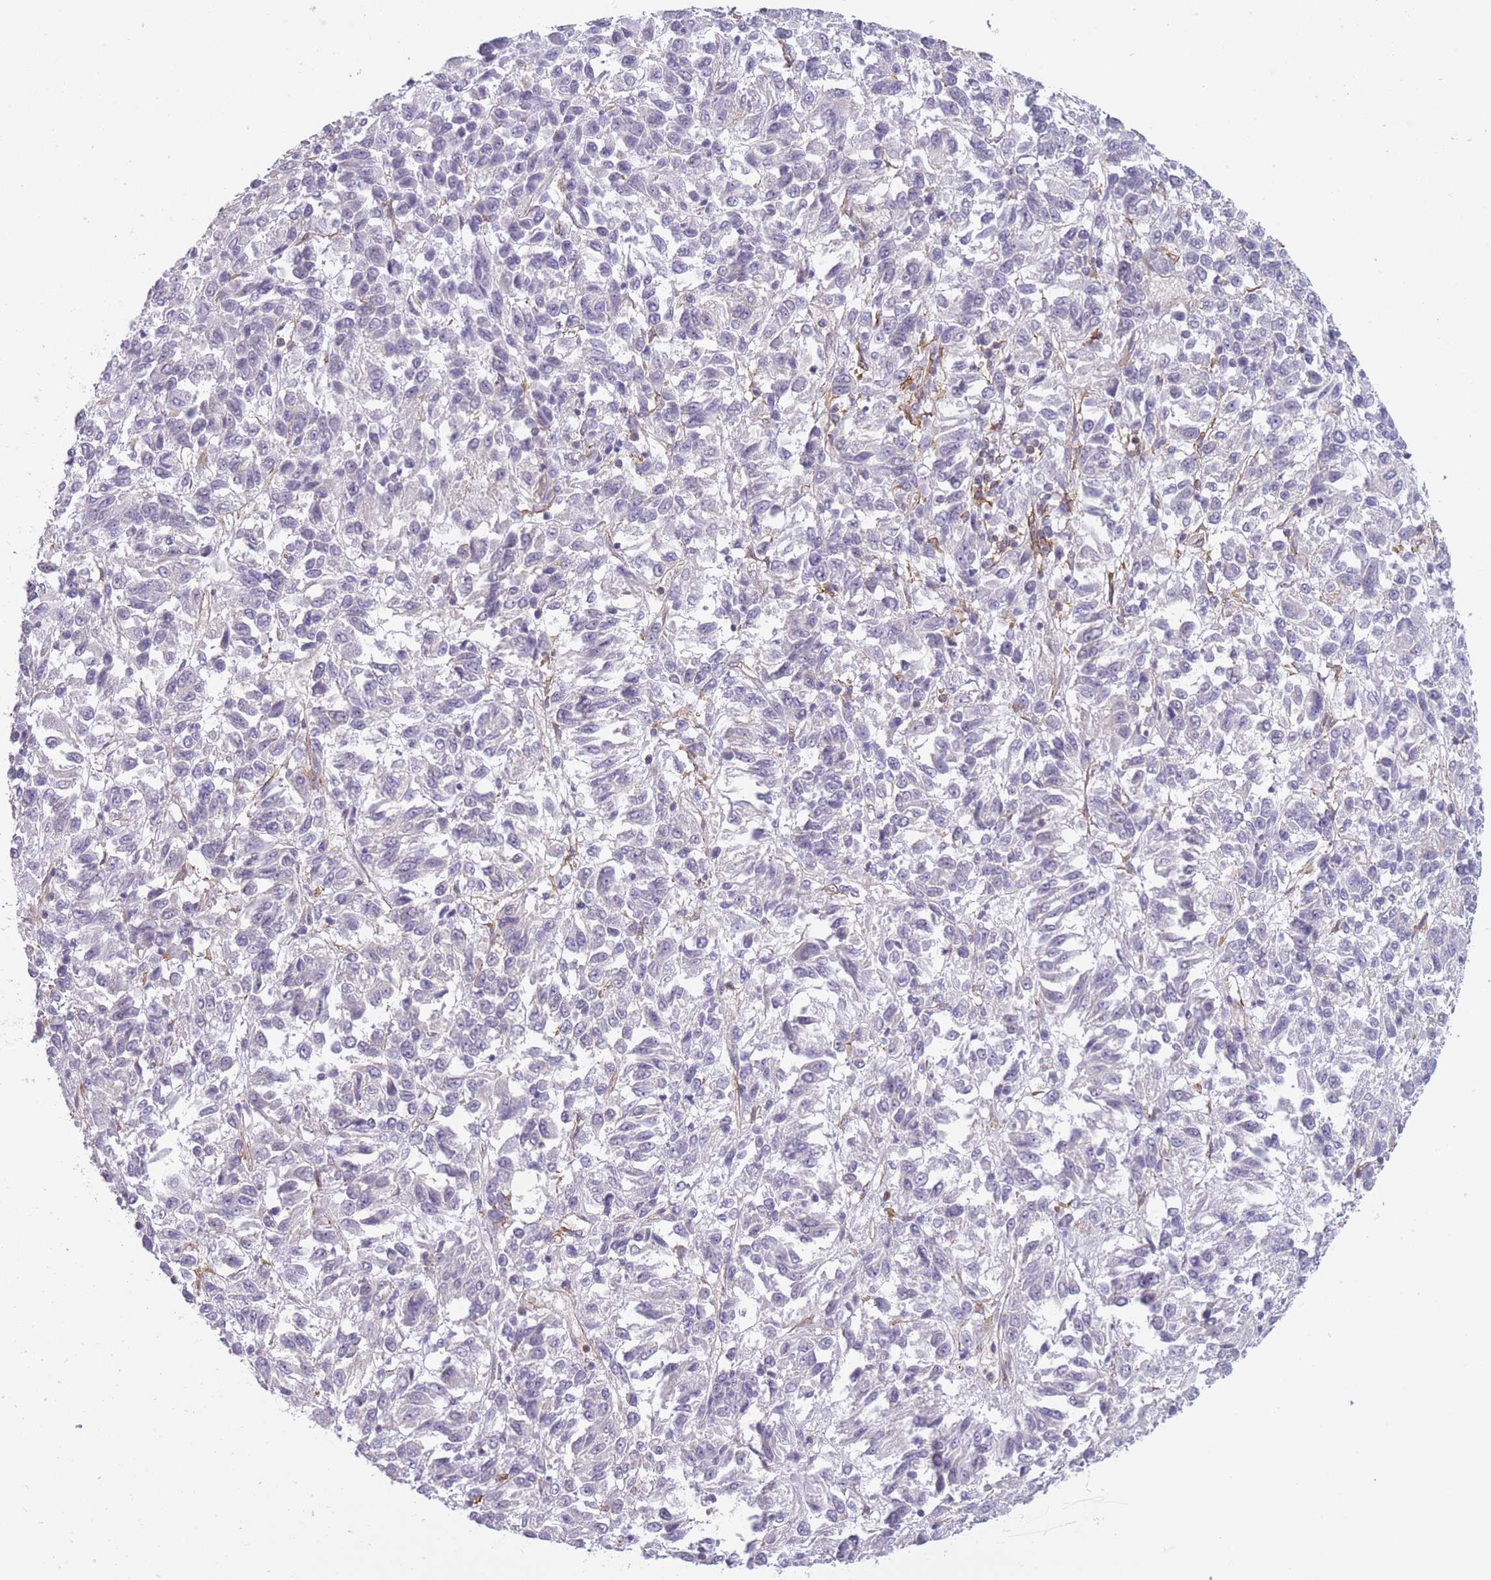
{"staining": {"intensity": "negative", "quantity": "none", "location": "none"}, "tissue": "melanoma", "cell_type": "Tumor cells", "image_type": "cancer", "snomed": [{"axis": "morphology", "description": "Malignant melanoma, Metastatic site"}, {"axis": "topography", "description": "Lung"}], "caption": "Immunohistochemistry micrograph of human melanoma stained for a protein (brown), which shows no staining in tumor cells.", "gene": "ADD1", "patient": {"sex": "male", "age": 64}}